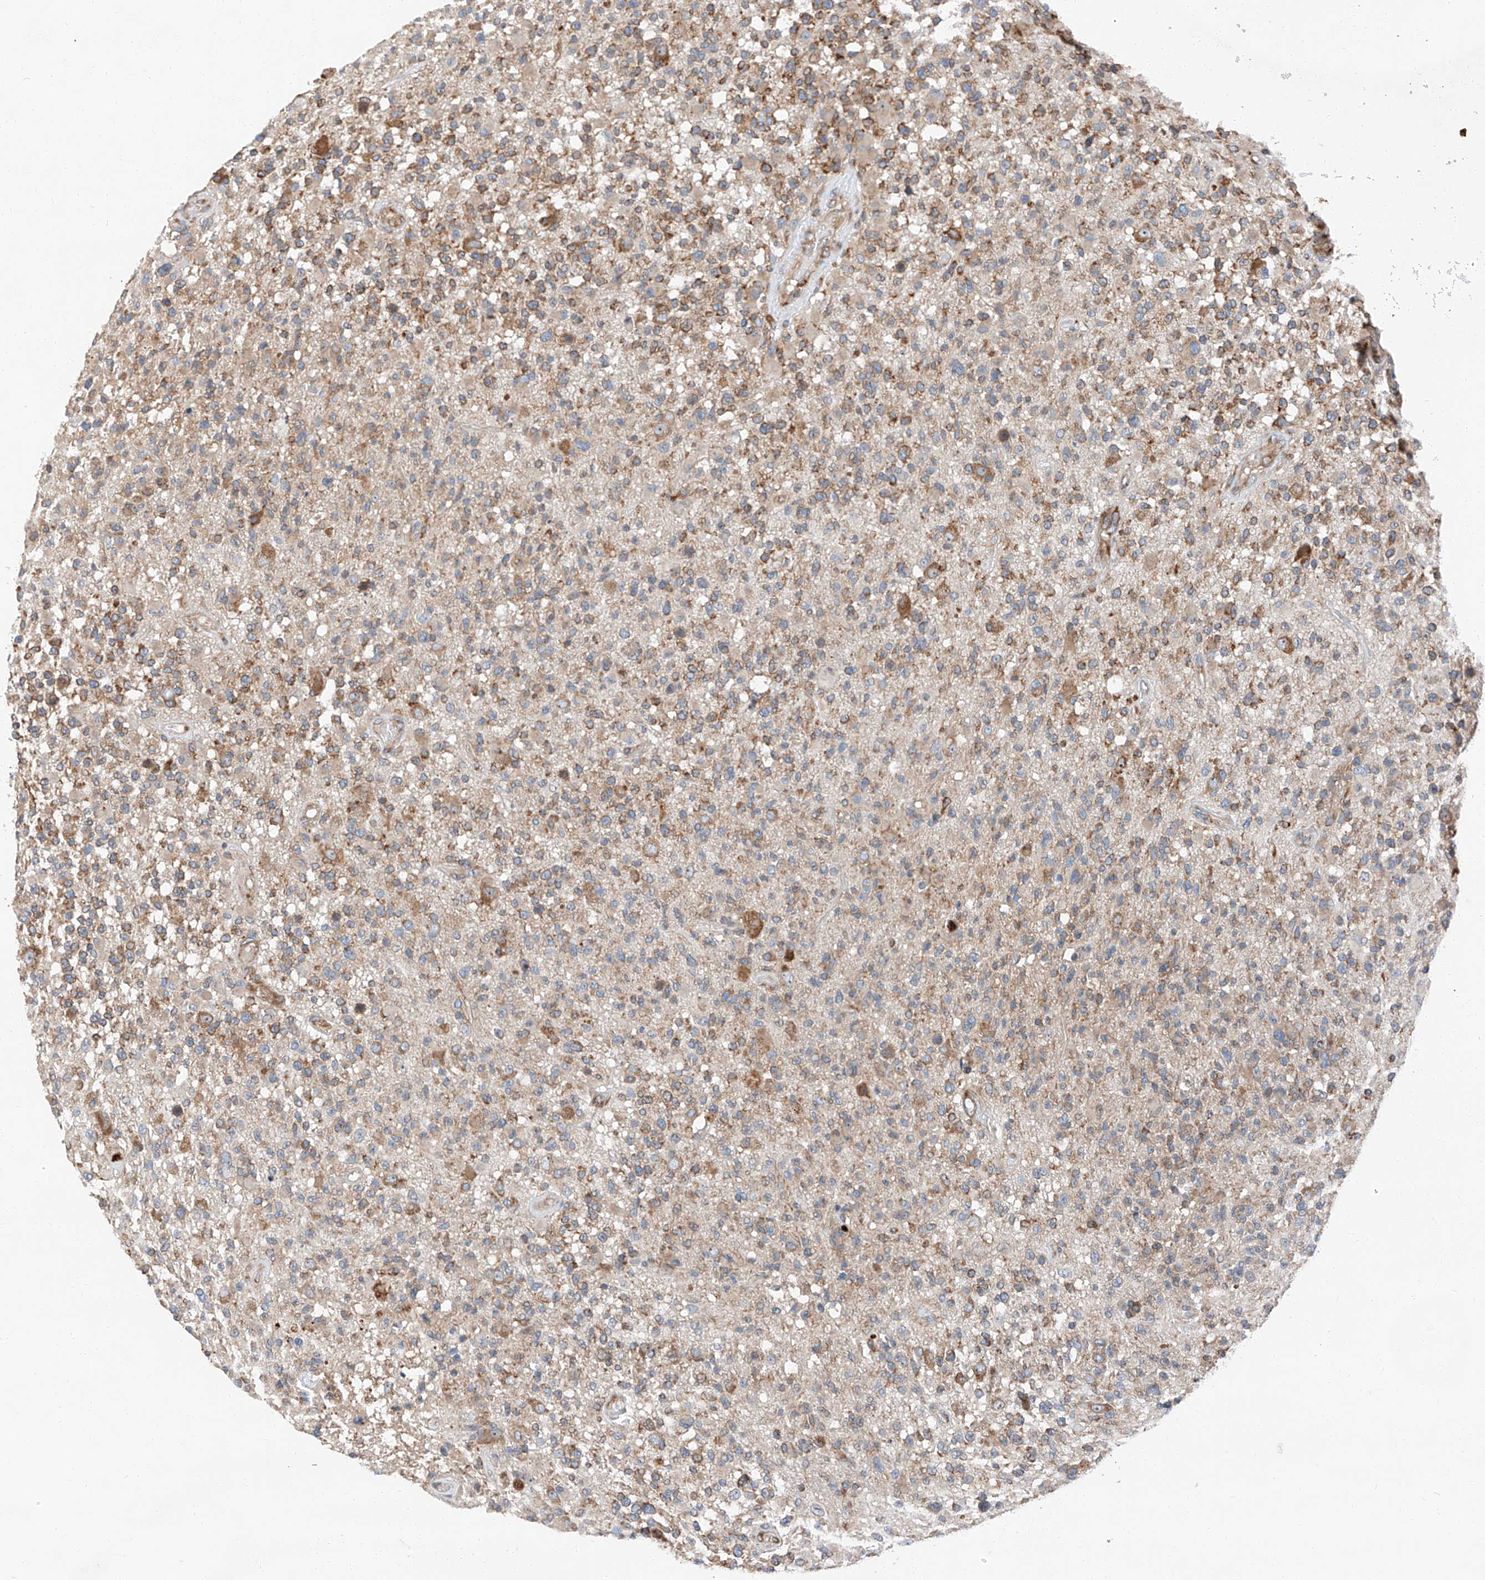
{"staining": {"intensity": "strong", "quantity": "25%-75%", "location": "cytoplasmic/membranous"}, "tissue": "glioma", "cell_type": "Tumor cells", "image_type": "cancer", "snomed": [{"axis": "morphology", "description": "Glioma, malignant, High grade"}, {"axis": "morphology", "description": "Glioblastoma, NOS"}, {"axis": "topography", "description": "Brain"}], "caption": "Protein analysis of glioblastoma tissue displays strong cytoplasmic/membranous expression in approximately 25%-75% of tumor cells. Nuclei are stained in blue.", "gene": "ZC3H15", "patient": {"sex": "male", "age": 60}}